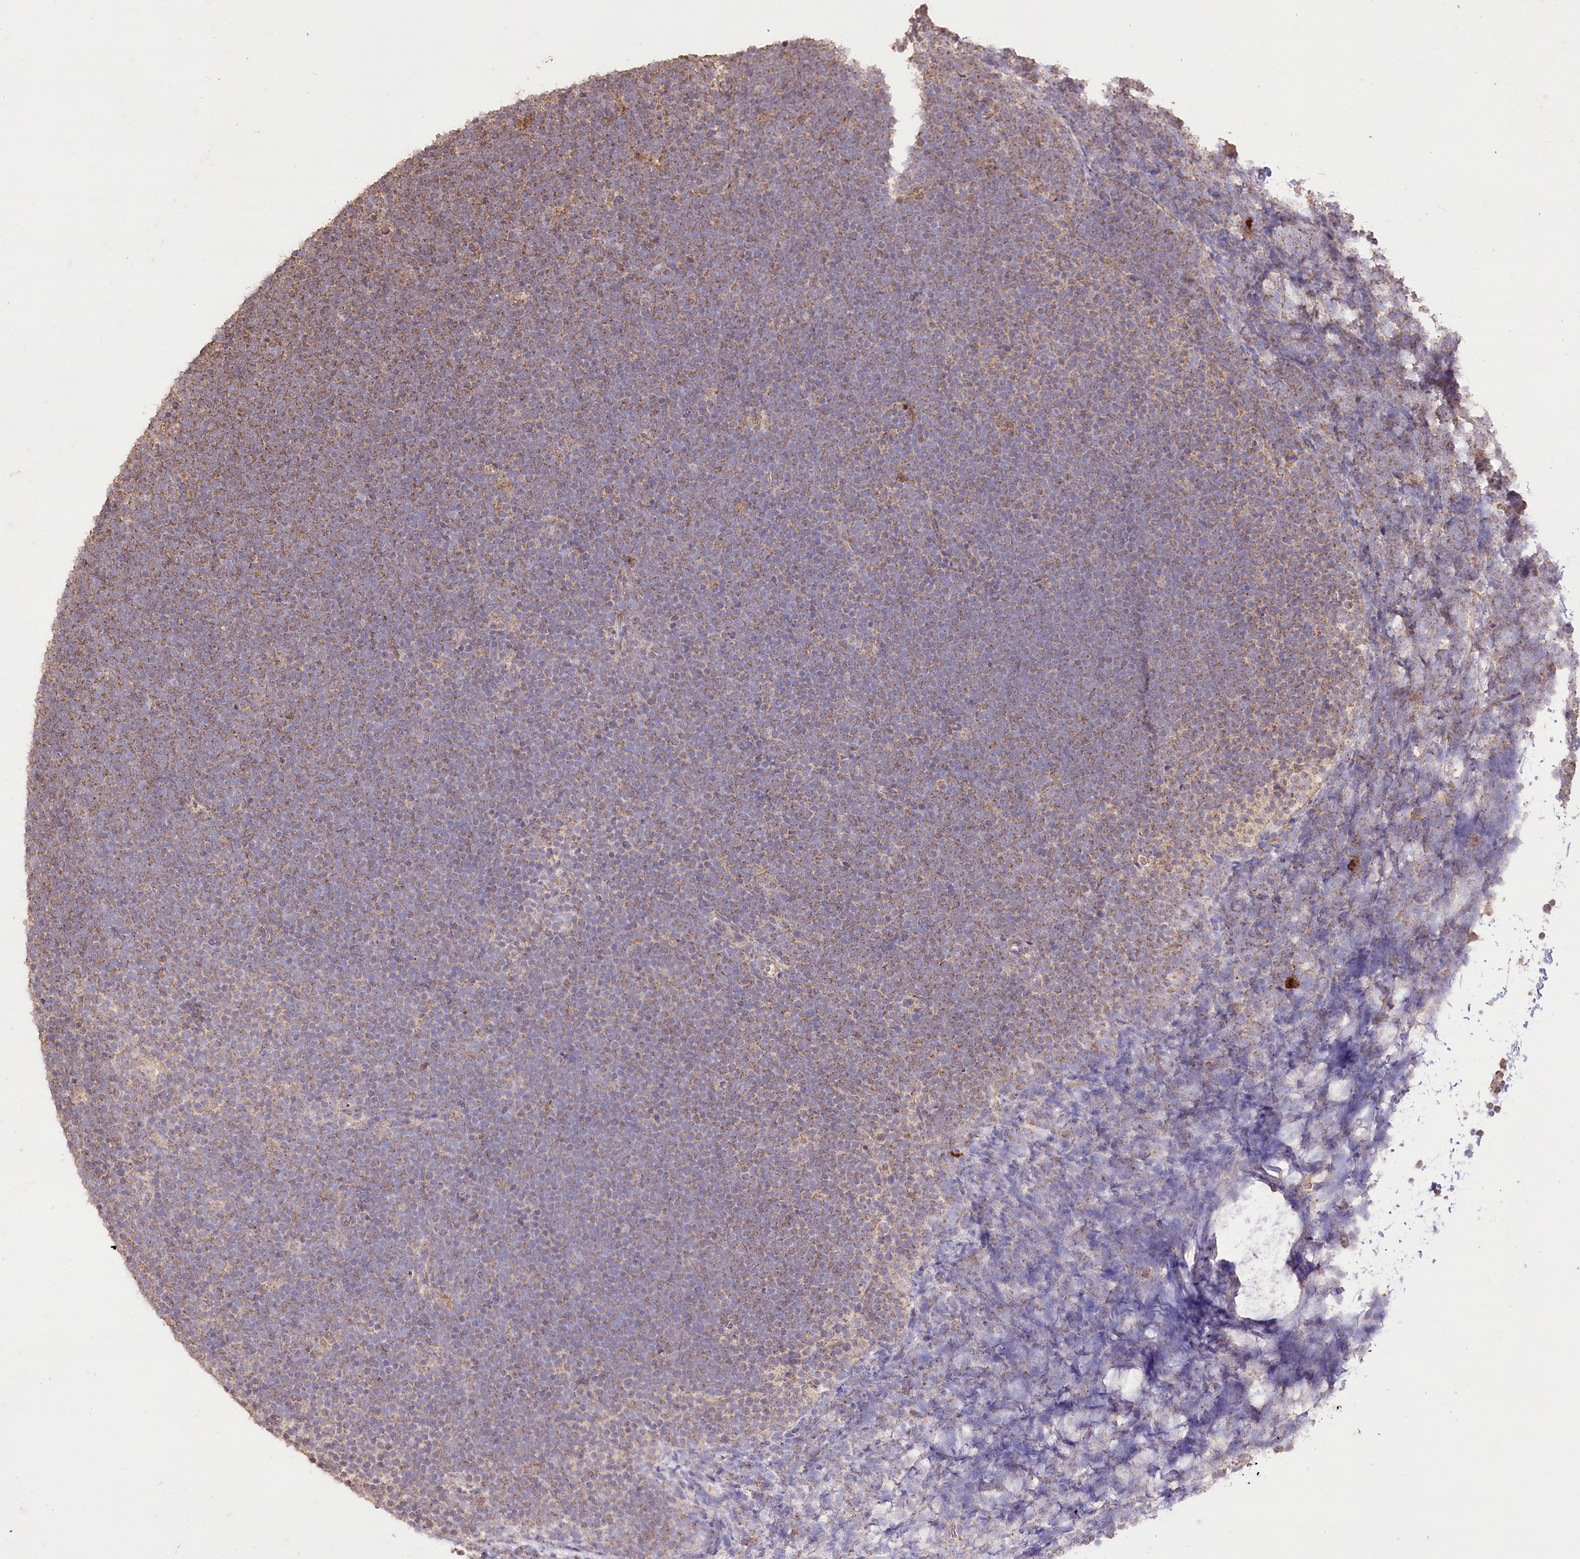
{"staining": {"intensity": "moderate", "quantity": ">75%", "location": "cytoplasmic/membranous"}, "tissue": "lymphoma", "cell_type": "Tumor cells", "image_type": "cancer", "snomed": [{"axis": "morphology", "description": "Malignant lymphoma, non-Hodgkin's type, High grade"}, {"axis": "topography", "description": "Lymph node"}], "caption": "High-grade malignant lymphoma, non-Hodgkin's type was stained to show a protein in brown. There is medium levels of moderate cytoplasmic/membranous positivity in about >75% of tumor cells. (DAB (3,3'-diaminobenzidine) IHC with brightfield microscopy, high magnification).", "gene": "IREB2", "patient": {"sex": "male", "age": 13}}